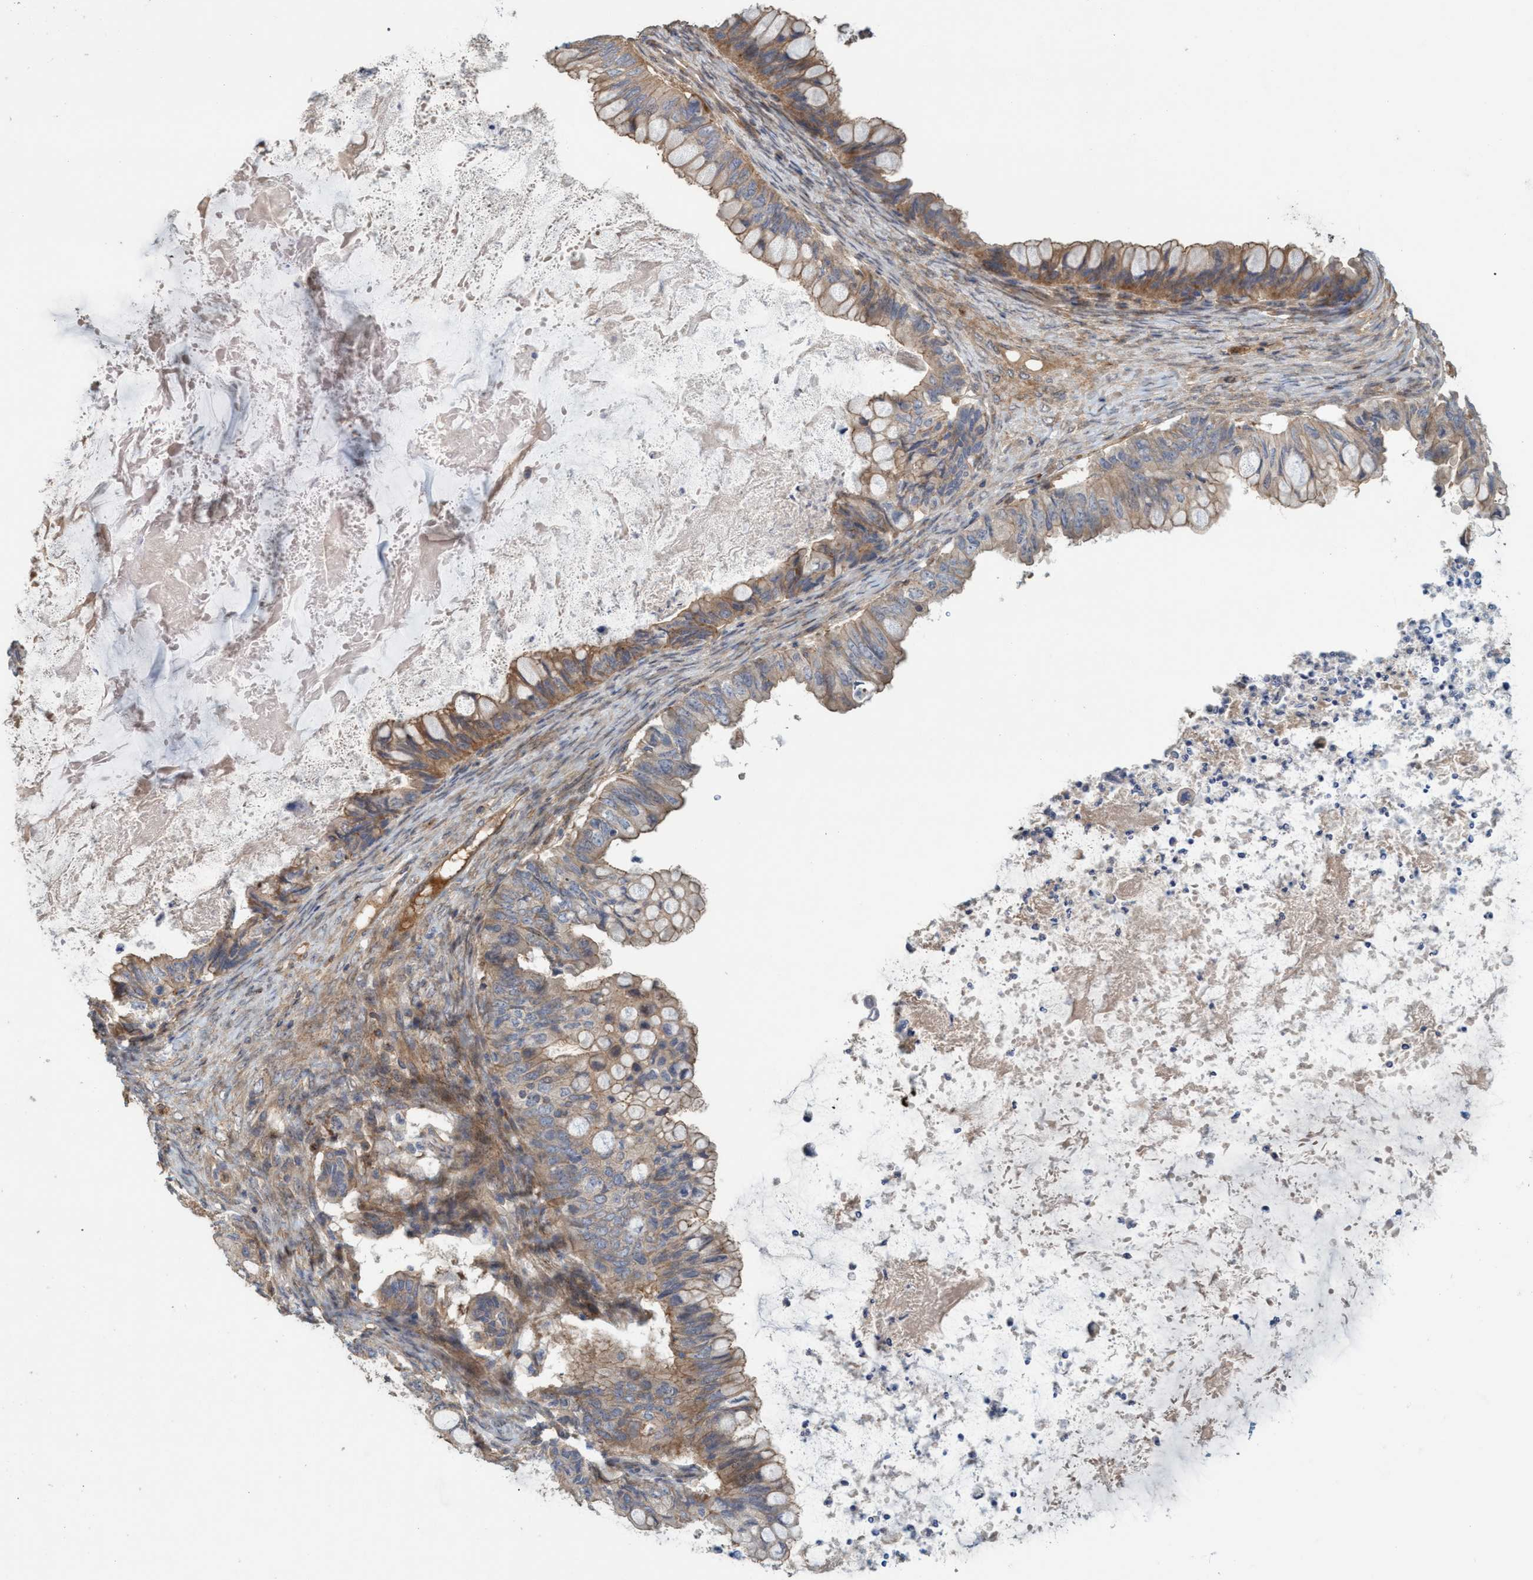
{"staining": {"intensity": "weak", "quantity": "25%-75%", "location": "cytoplasmic/membranous"}, "tissue": "ovarian cancer", "cell_type": "Tumor cells", "image_type": "cancer", "snomed": [{"axis": "morphology", "description": "Cystadenocarcinoma, mucinous, NOS"}, {"axis": "topography", "description": "Ovary"}], "caption": "Protein analysis of ovarian mucinous cystadenocarcinoma tissue demonstrates weak cytoplasmic/membranous staining in about 25%-75% of tumor cells.", "gene": "SPECC1", "patient": {"sex": "female", "age": 80}}